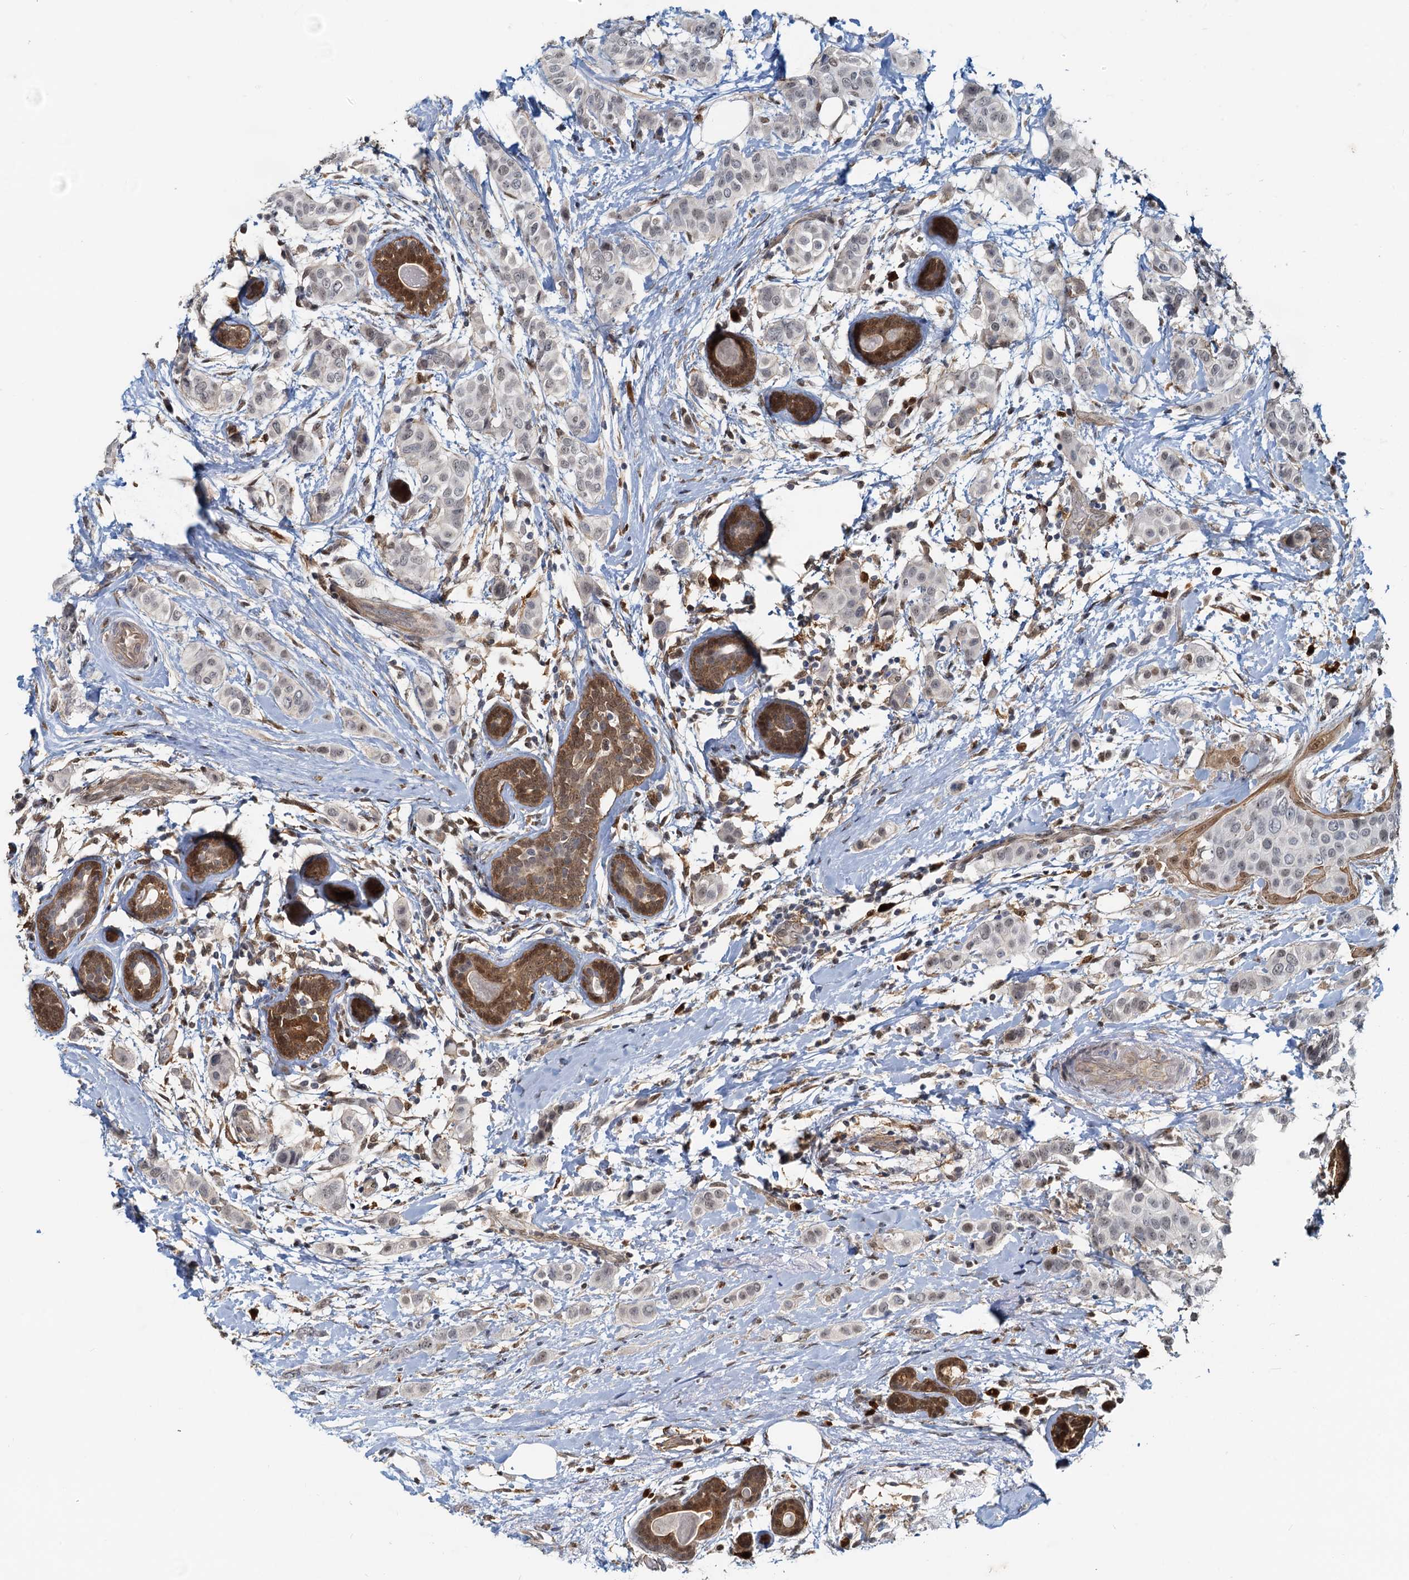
{"staining": {"intensity": "weak", "quantity": "<25%", "location": "nuclear"}, "tissue": "breast cancer", "cell_type": "Tumor cells", "image_type": "cancer", "snomed": [{"axis": "morphology", "description": "Lobular carcinoma"}, {"axis": "topography", "description": "Breast"}], "caption": "This is an IHC histopathology image of human breast cancer (lobular carcinoma). There is no positivity in tumor cells.", "gene": "SPINDOC", "patient": {"sex": "female", "age": 51}}